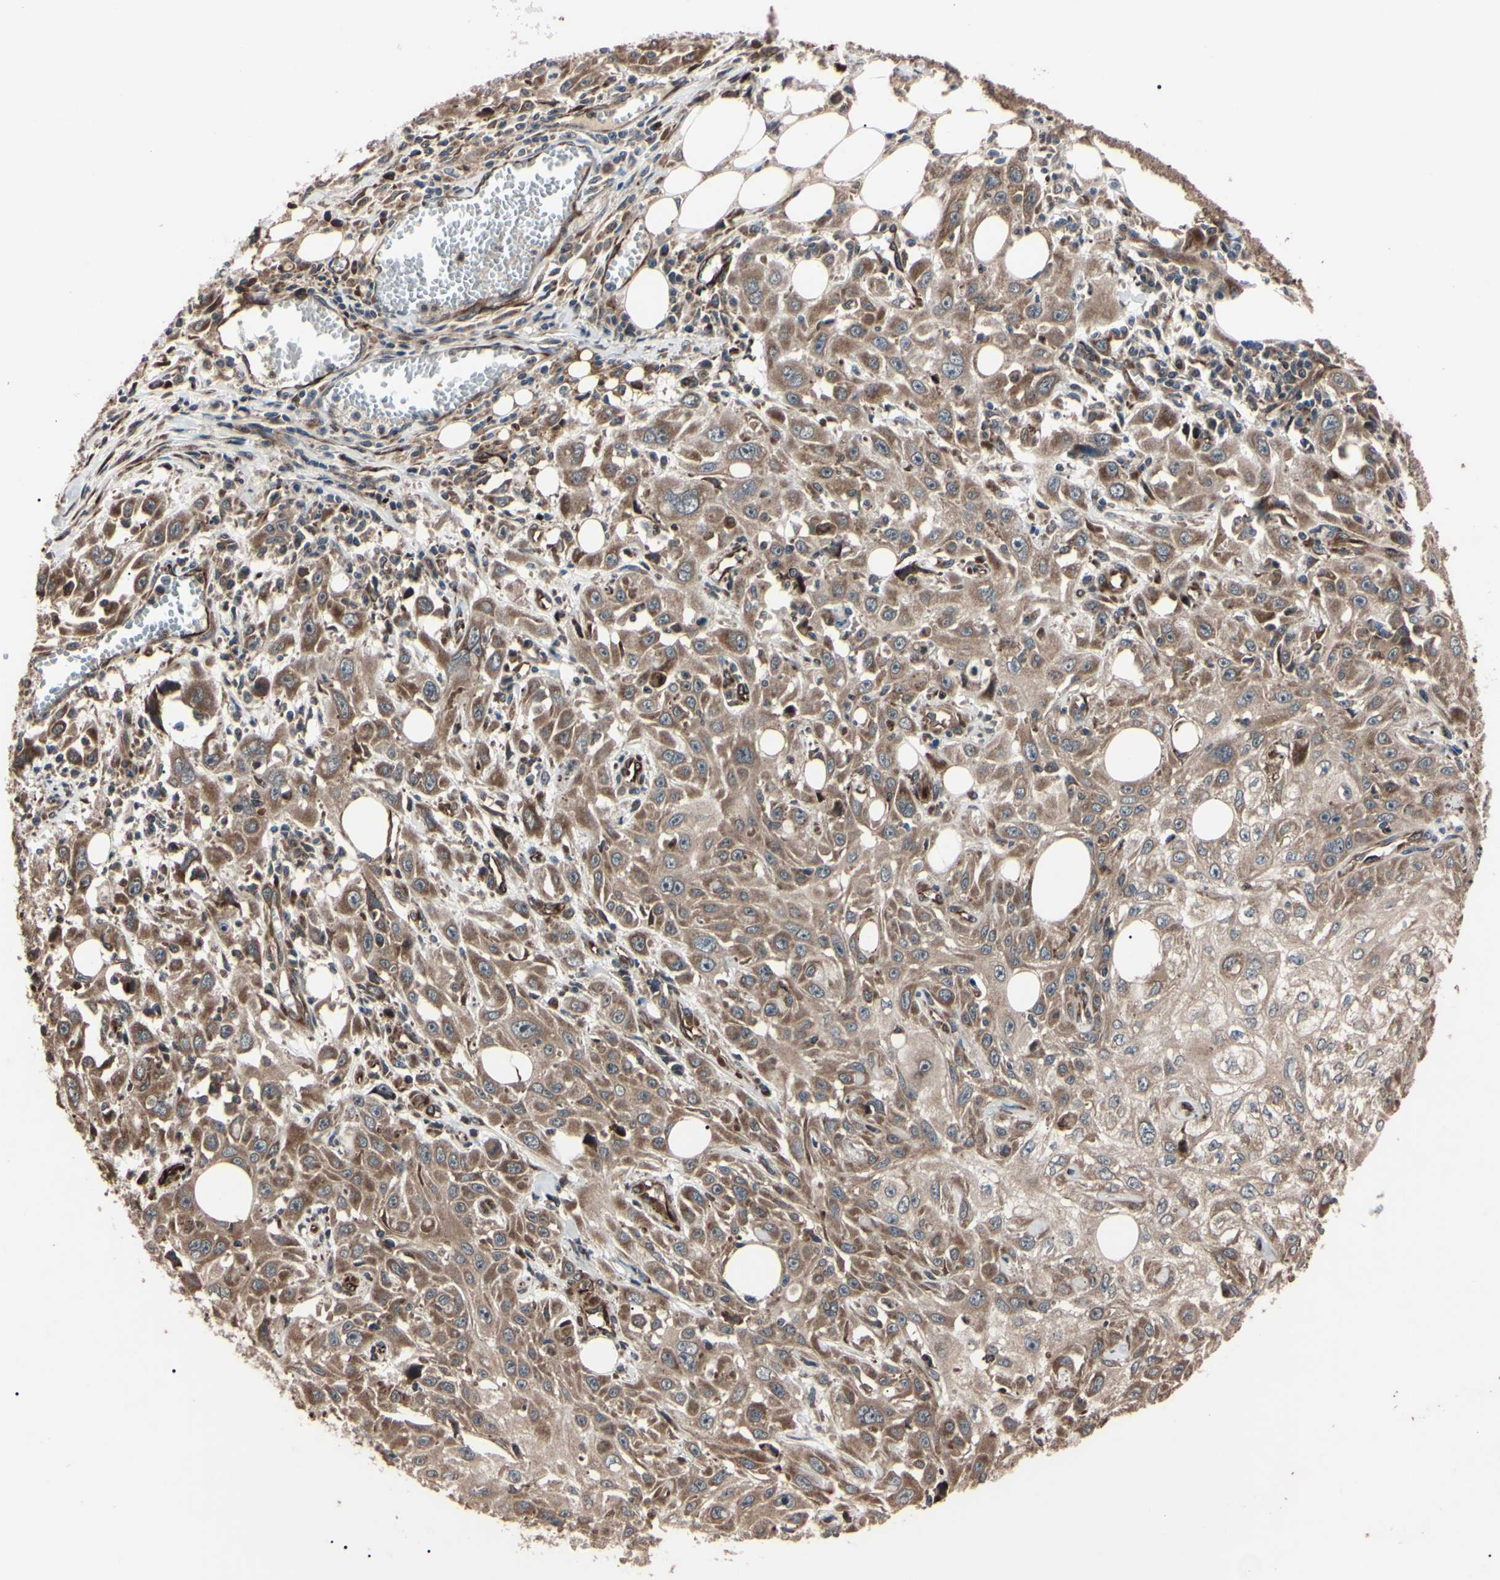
{"staining": {"intensity": "moderate", "quantity": ">75%", "location": "cytoplasmic/membranous"}, "tissue": "skin cancer", "cell_type": "Tumor cells", "image_type": "cancer", "snomed": [{"axis": "morphology", "description": "Squamous cell carcinoma, NOS"}, {"axis": "topography", "description": "Skin"}], "caption": "The image displays staining of skin cancer, revealing moderate cytoplasmic/membranous protein positivity (brown color) within tumor cells. The protein is stained brown, and the nuclei are stained in blue (DAB (3,3'-diaminobenzidine) IHC with brightfield microscopy, high magnification).", "gene": "GUCY1B1", "patient": {"sex": "male", "age": 75}}